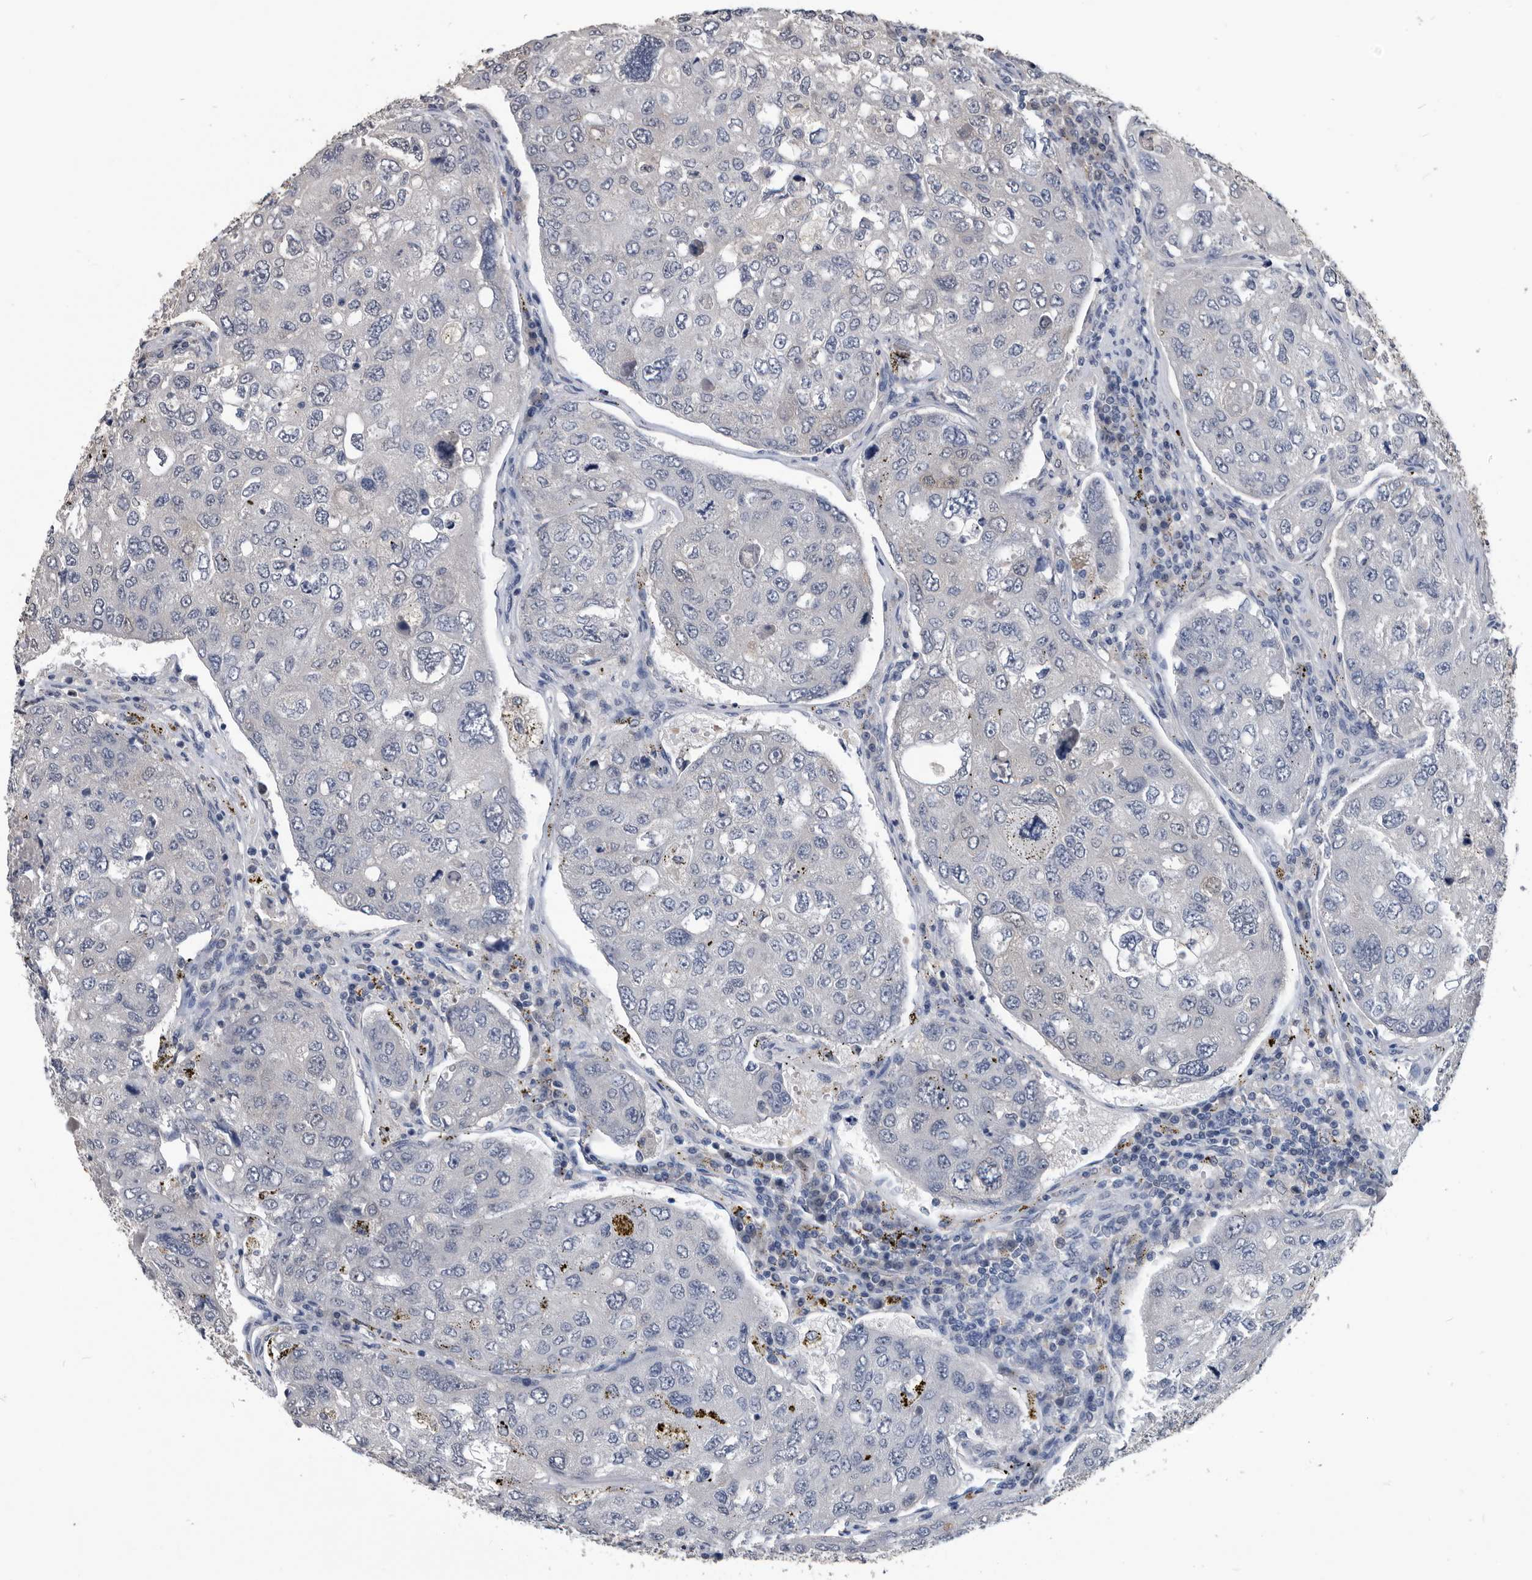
{"staining": {"intensity": "negative", "quantity": "none", "location": "none"}, "tissue": "urothelial cancer", "cell_type": "Tumor cells", "image_type": "cancer", "snomed": [{"axis": "morphology", "description": "Urothelial carcinoma, High grade"}, {"axis": "topography", "description": "Lymph node"}, {"axis": "topography", "description": "Urinary bladder"}], "caption": "This is an immunohistochemistry (IHC) photomicrograph of high-grade urothelial carcinoma. There is no positivity in tumor cells.", "gene": "PDXK", "patient": {"sex": "male", "age": 51}}